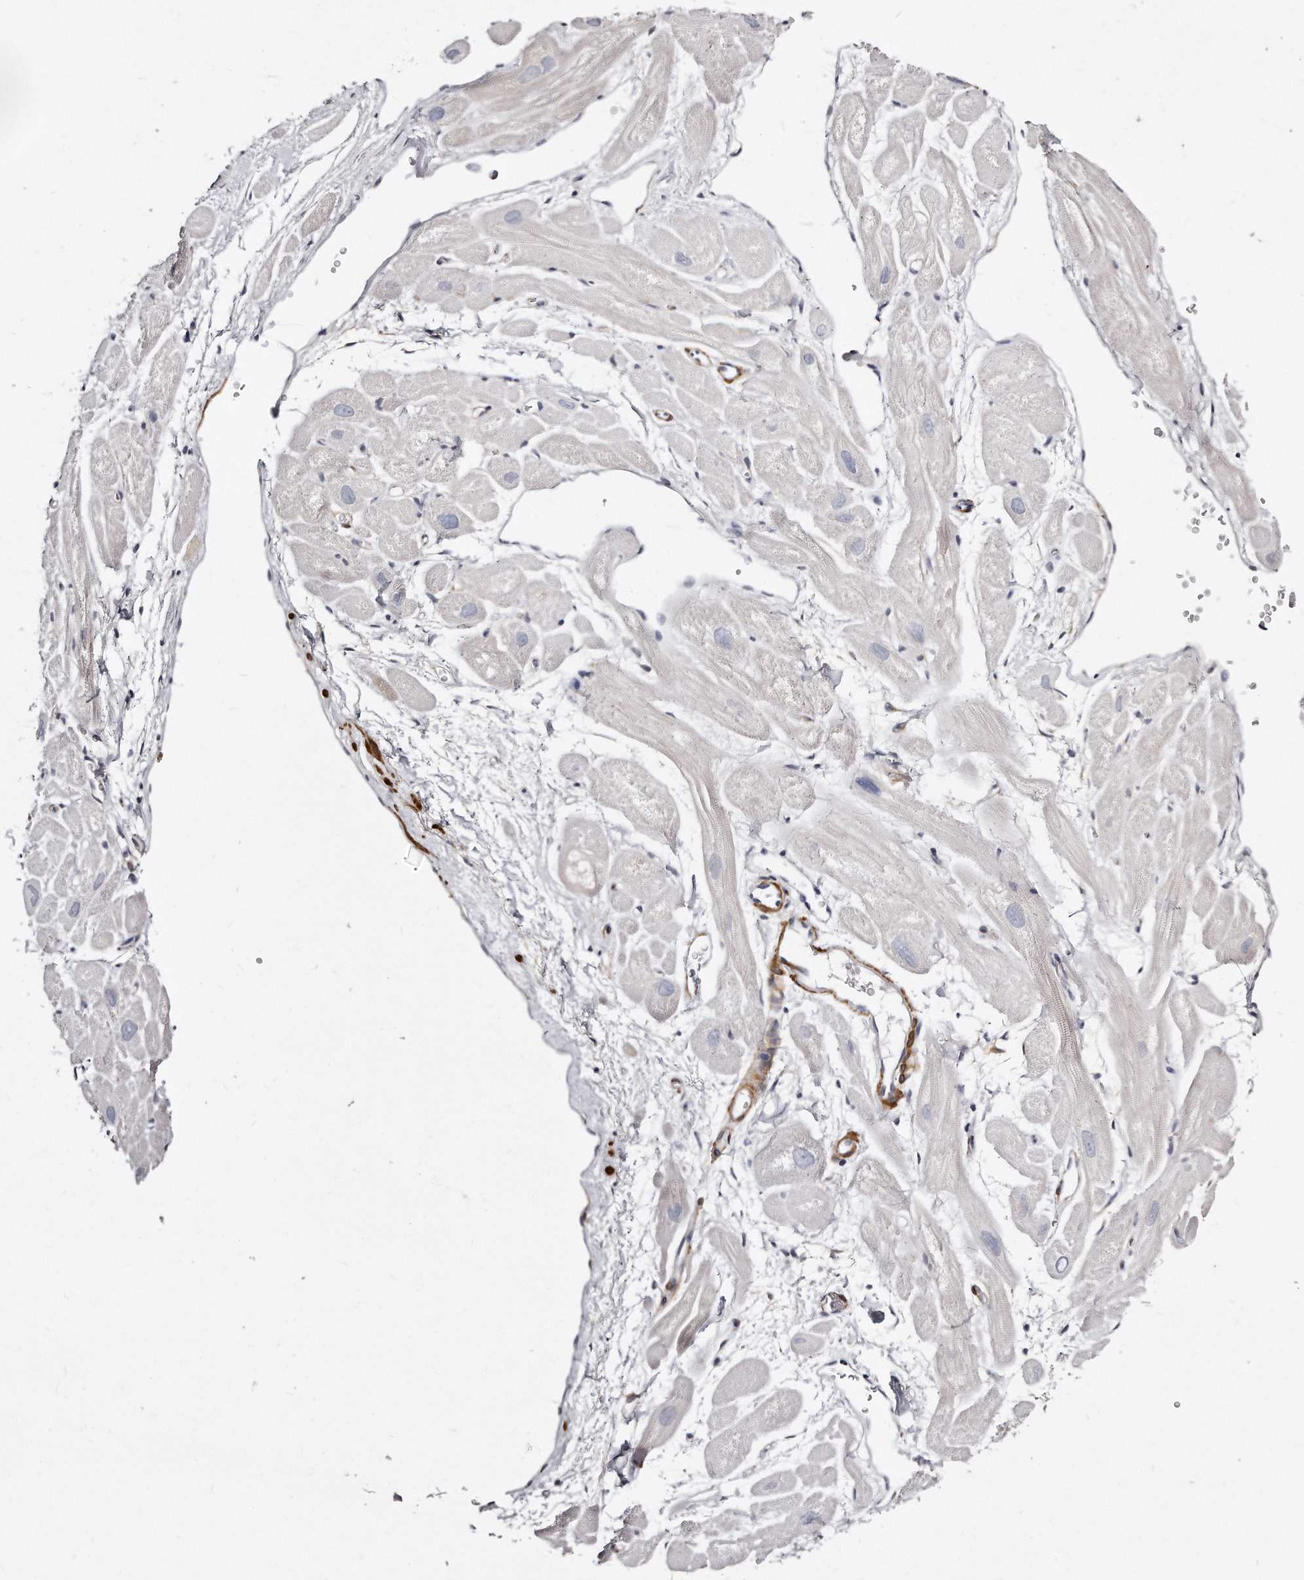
{"staining": {"intensity": "negative", "quantity": "none", "location": "none"}, "tissue": "heart muscle", "cell_type": "Cardiomyocytes", "image_type": "normal", "snomed": [{"axis": "morphology", "description": "Normal tissue, NOS"}, {"axis": "topography", "description": "Heart"}], "caption": "High magnification brightfield microscopy of unremarkable heart muscle stained with DAB (brown) and counterstained with hematoxylin (blue): cardiomyocytes show no significant positivity.", "gene": "LMOD1", "patient": {"sex": "male", "age": 49}}